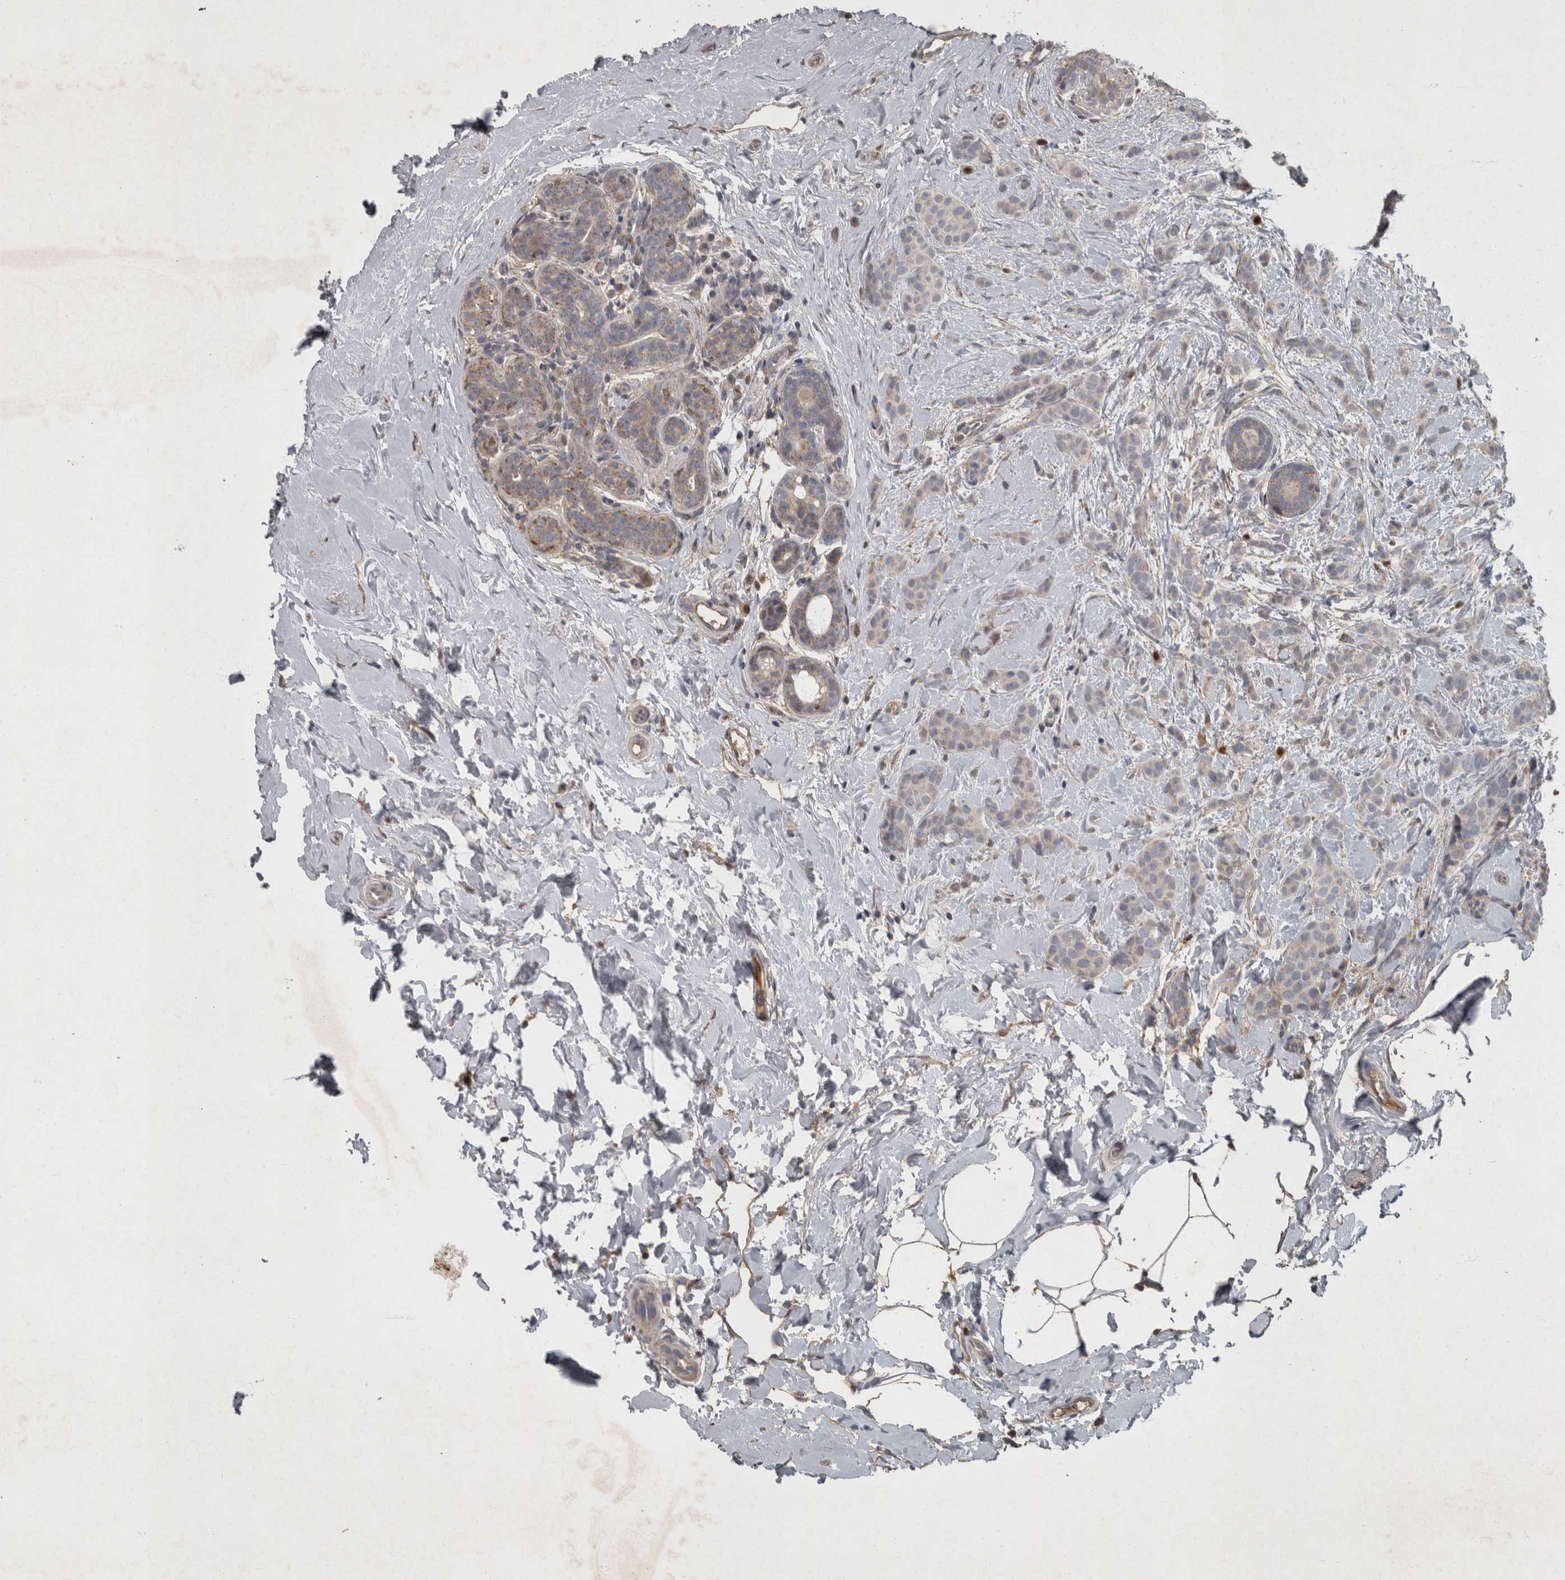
{"staining": {"intensity": "weak", "quantity": "25%-75%", "location": "cytoplasmic/membranous"}, "tissue": "breast cancer", "cell_type": "Tumor cells", "image_type": "cancer", "snomed": [{"axis": "morphology", "description": "Lobular carcinoma, in situ"}, {"axis": "morphology", "description": "Lobular carcinoma"}, {"axis": "topography", "description": "Breast"}], "caption": "Protein analysis of breast lobular carcinoma in situ tissue reveals weak cytoplasmic/membranous staining in about 25%-75% of tumor cells.", "gene": "PPP1R3C", "patient": {"sex": "female", "age": 41}}